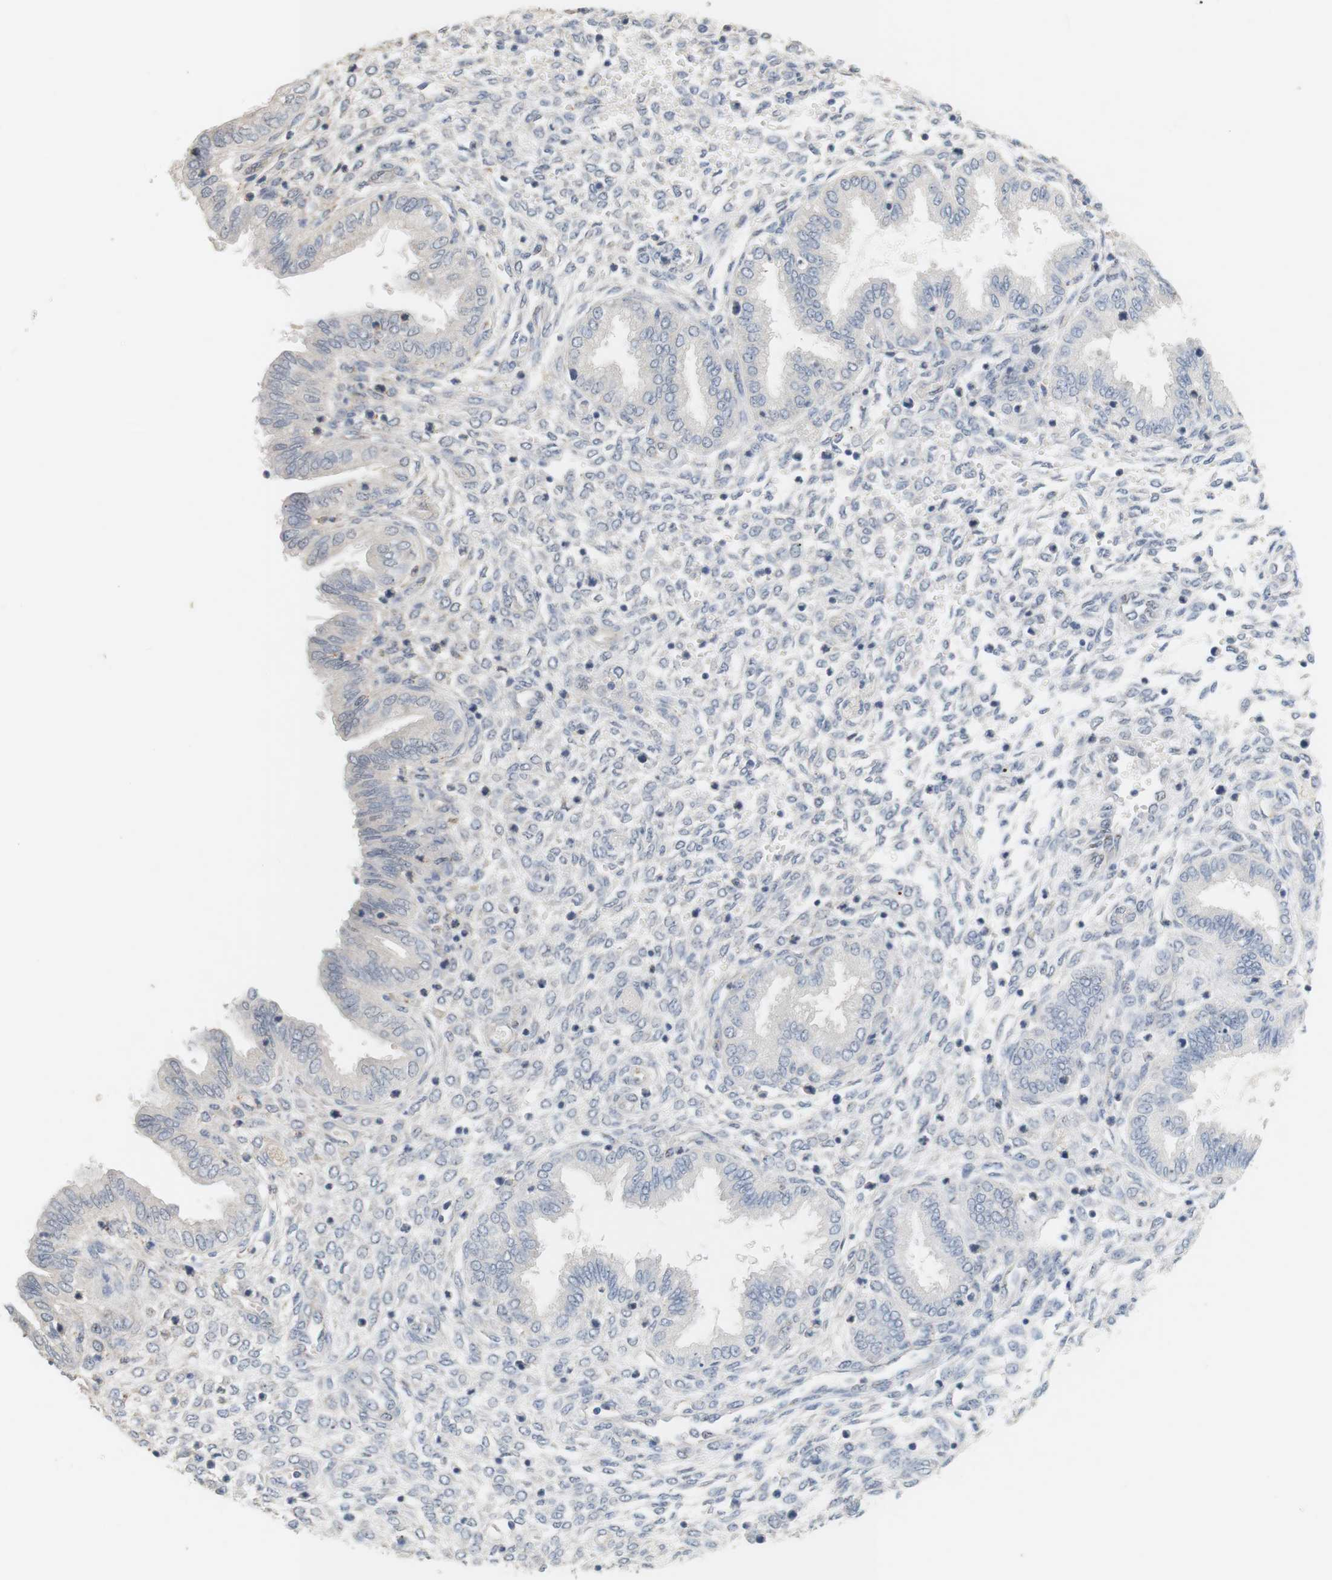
{"staining": {"intensity": "negative", "quantity": "none", "location": "none"}, "tissue": "endometrium", "cell_type": "Cells in endometrial stroma", "image_type": "normal", "snomed": [{"axis": "morphology", "description": "Normal tissue, NOS"}, {"axis": "topography", "description": "Endometrium"}], "caption": "This is an IHC histopathology image of unremarkable human endometrium. There is no staining in cells in endometrial stroma.", "gene": "OSR1", "patient": {"sex": "female", "age": 33}}